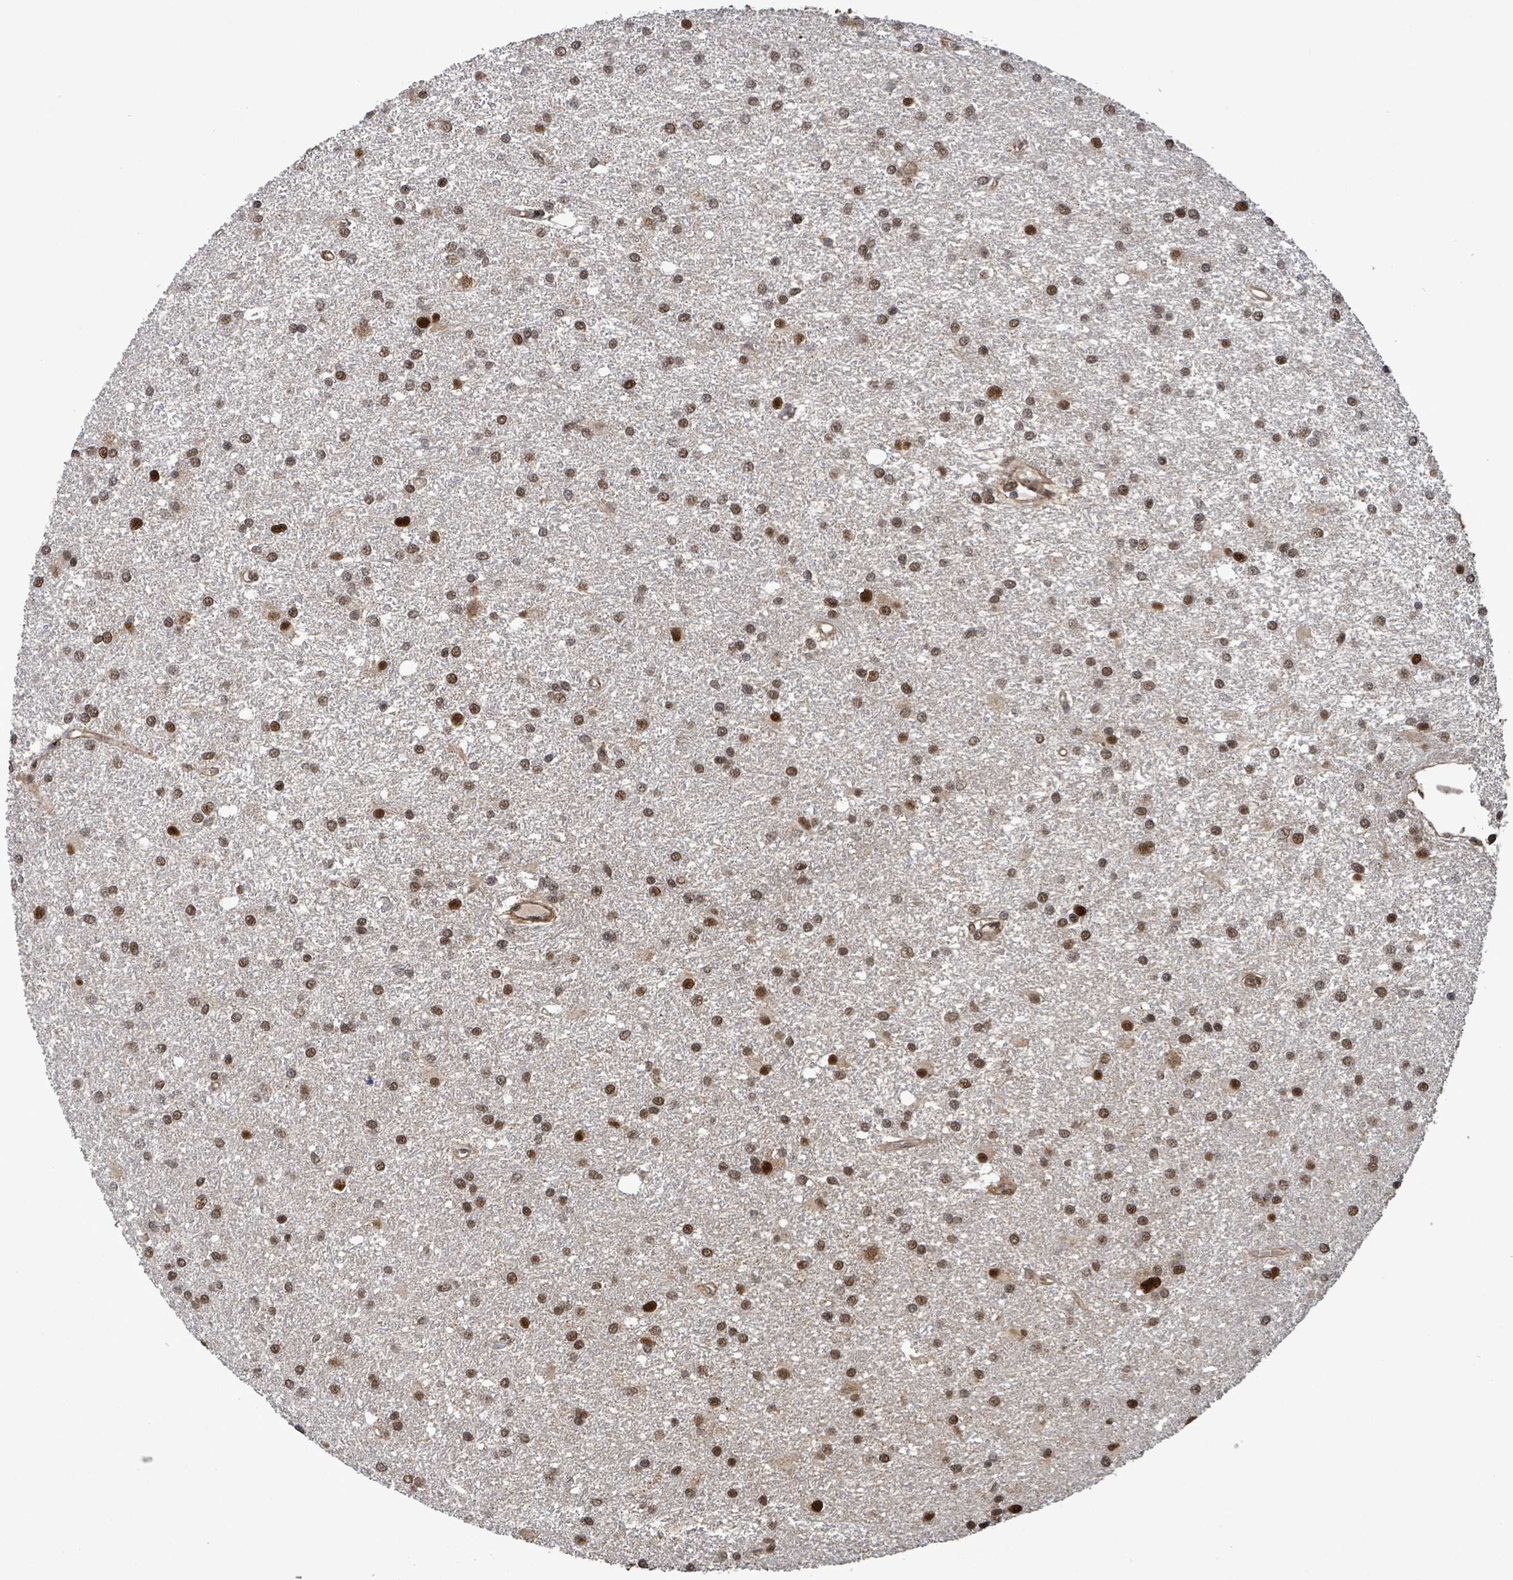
{"staining": {"intensity": "moderate", "quantity": ">75%", "location": "nuclear"}, "tissue": "glioma", "cell_type": "Tumor cells", "image_type": "cancer", "snomed": [{"axis": "morphology", "description": "Glioma, malignant, High grade"}, {"axis": "topography", "description": "Brain"}], "caption": "IHC image of neoplastic tissue: human malignant glioma (high-grade) stained using immunohistochemistry (IHC) displays medium levels of moderate protein expression localized specifically in the nuclear of tumor cells, appearing as a nuclear brown color.", "gene": "PATZ1", "patient": {"sex": "female", "age": 50}}